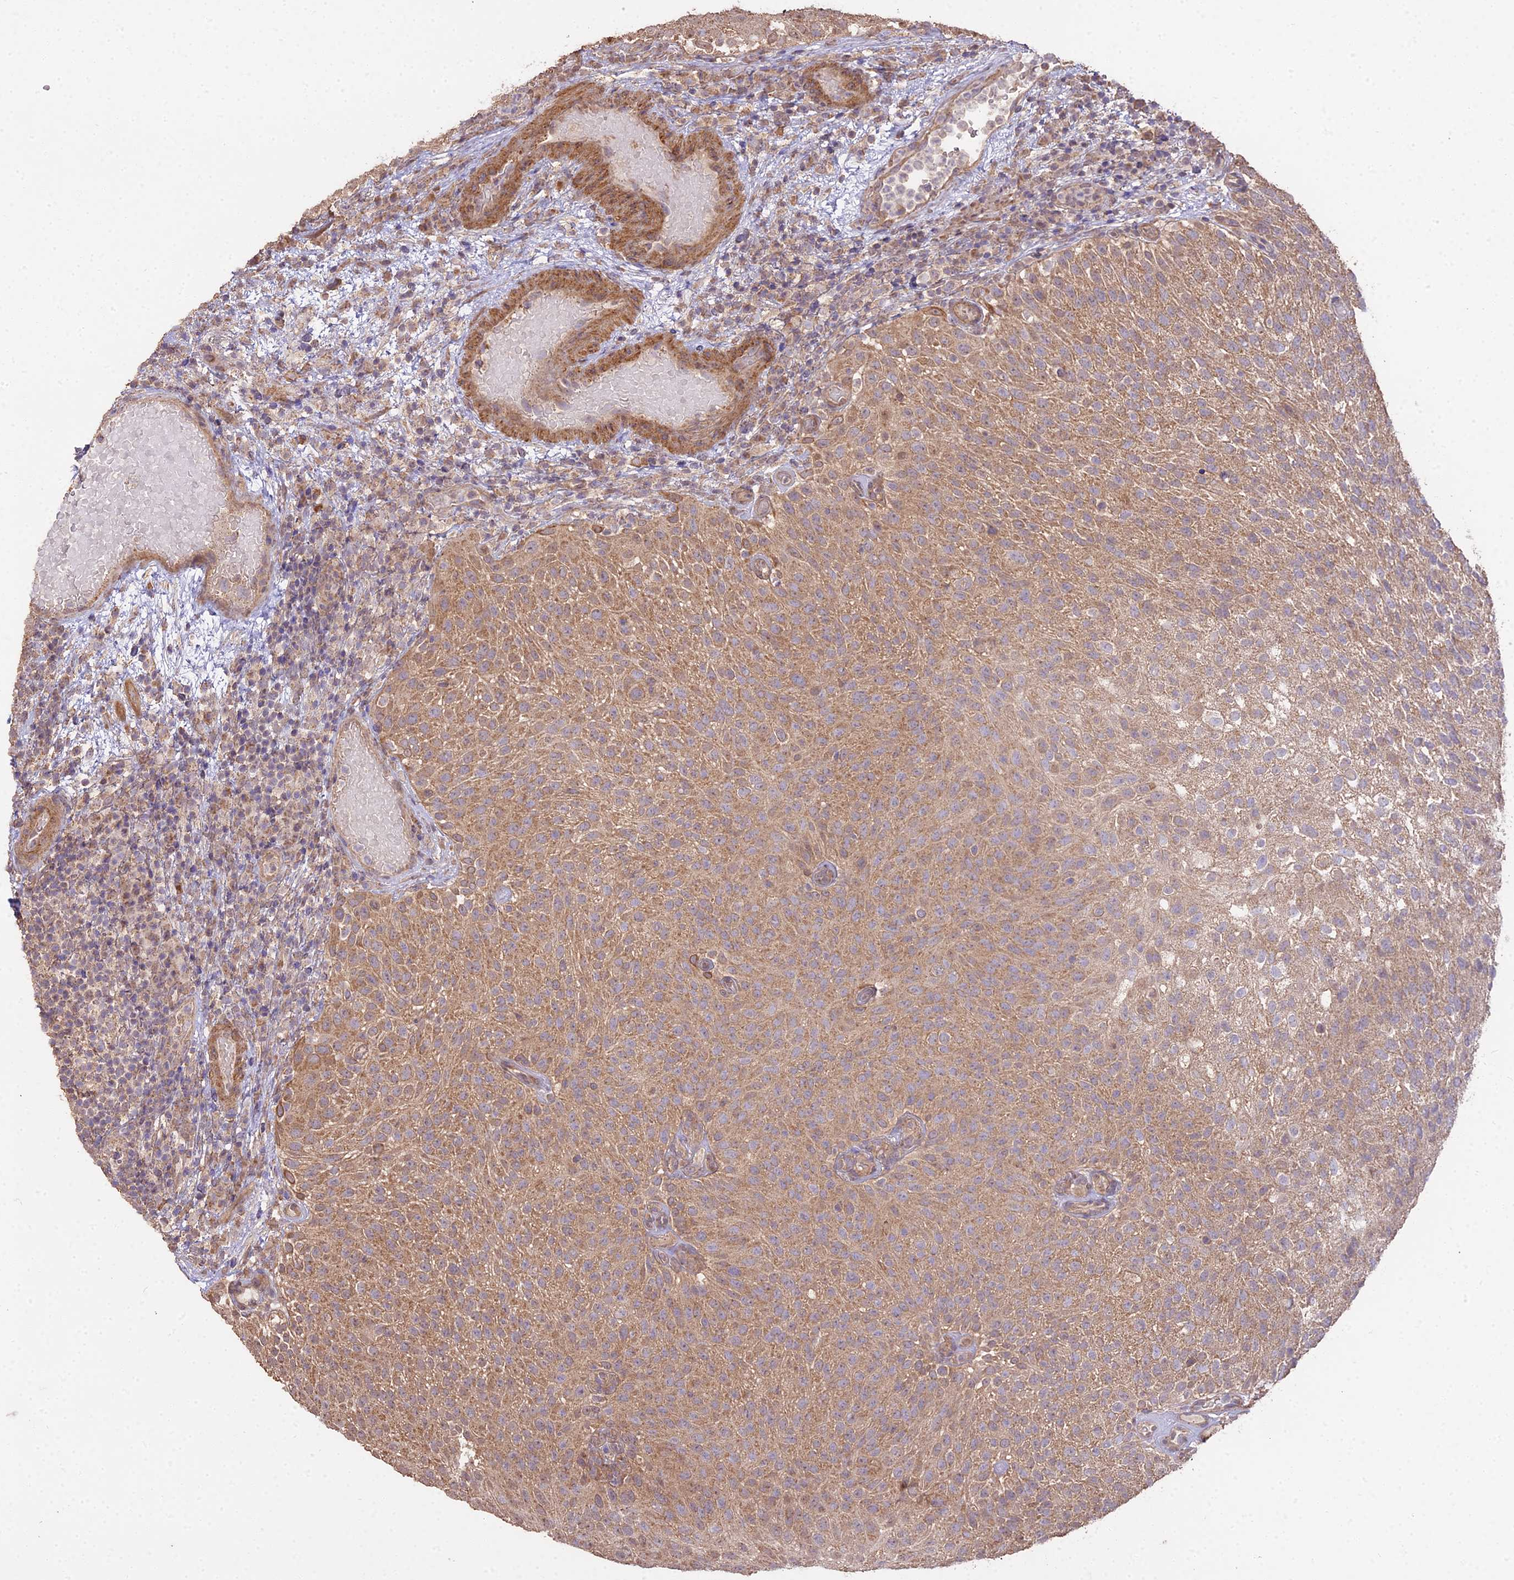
{"staining": {"intensity": "moderate", "quantity": "25%-75%", "location": "cytoplasmic/membranous"}, "tissue": "urothelial cancer", "cell_type": "Tumor cells", "image_type": "cancer", "snomed": [{"axis": "morphology", "description": "Urothelial carcinoma, Low grade"}, {"axis": "topography", "description": "Urinary bladder"}], "caption": "Immunohistochemistry (IHC) (DAB (3,3'-diaminobenzidine)) staining of low-grade urothelial carcinoma exhibits moderate cytoplasmic/membranous protein expression in approximately 25%-75% of tumor cells.", "gene": "METTL13", "patient": {"sex": "male", "age": 78}}